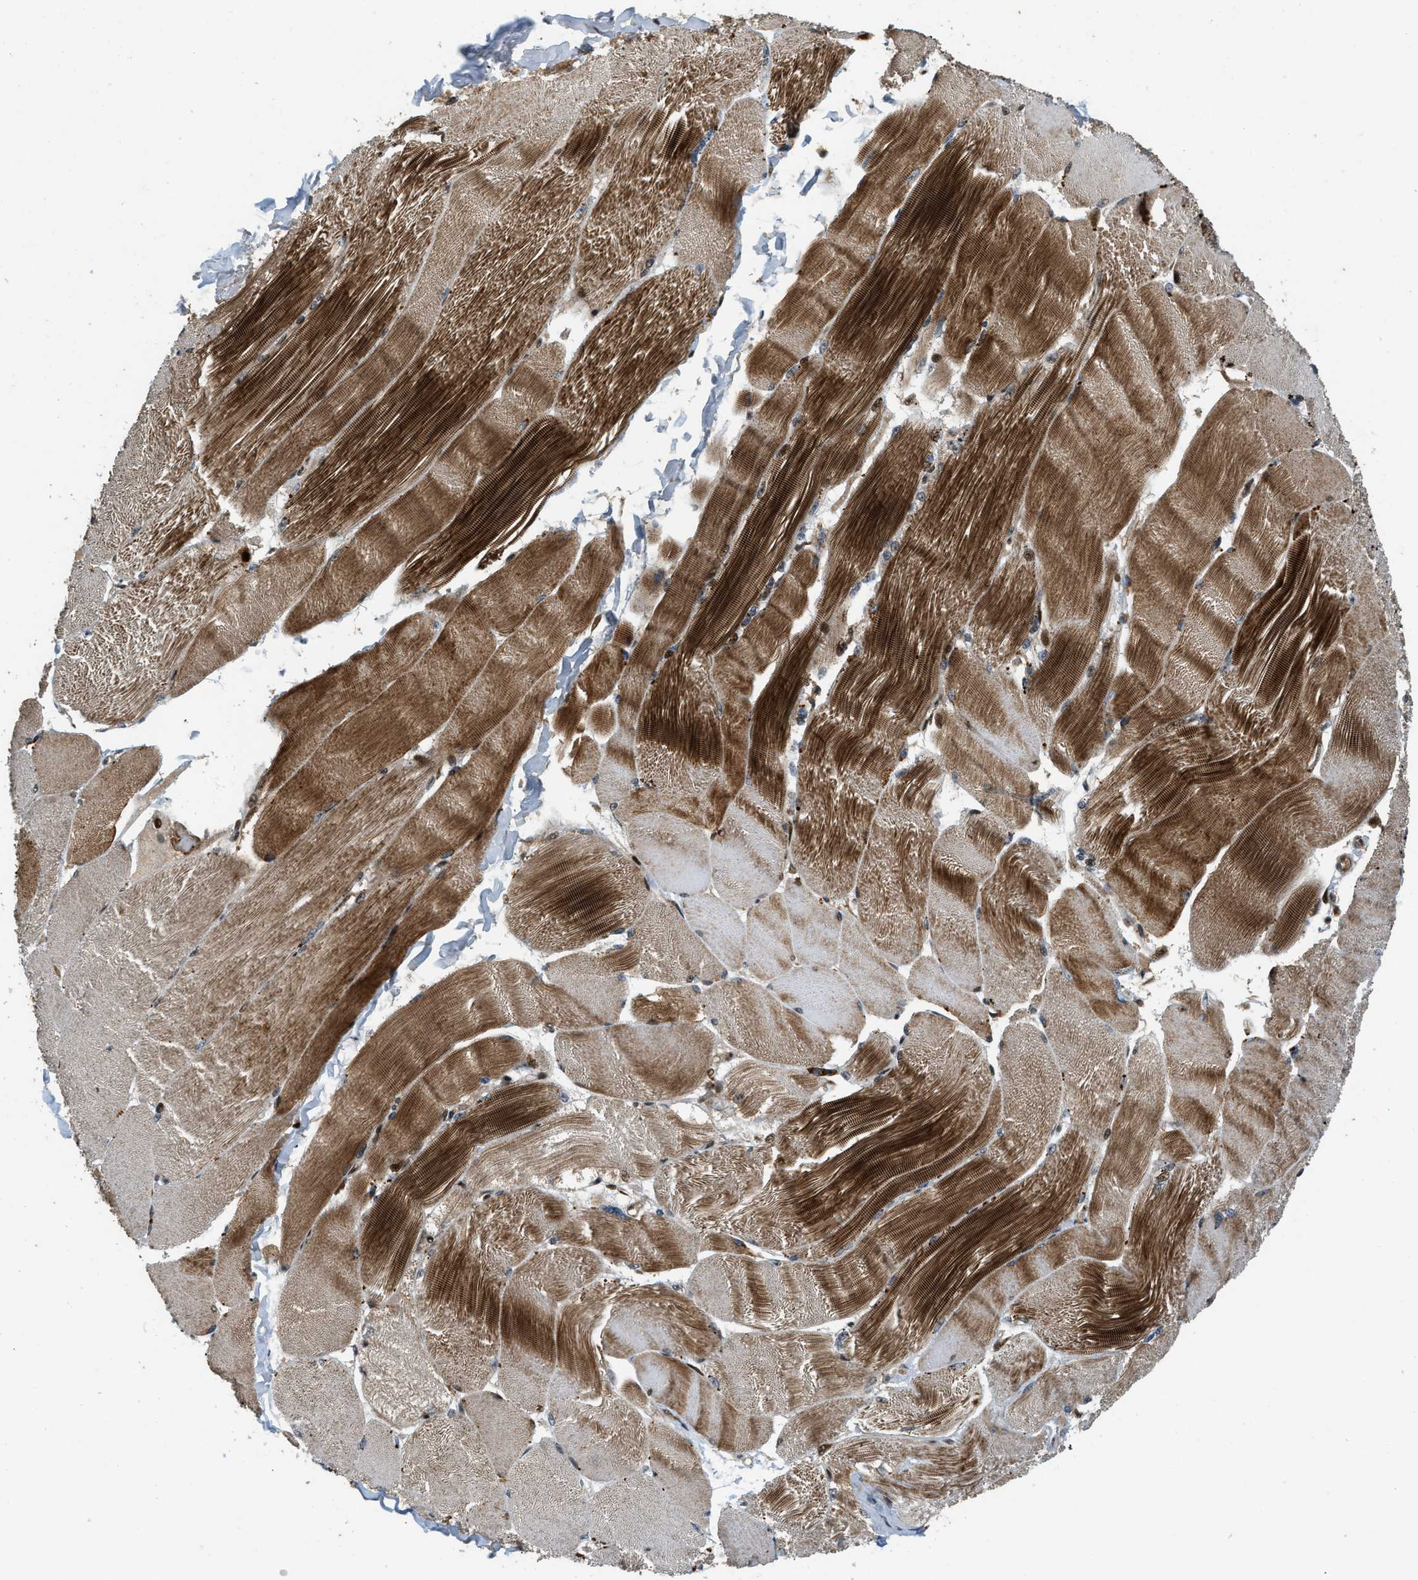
{"staining": {"intensity": "strong", "quantity": "25%-75%", "location": "cytoplasmic/membranous"}, "tissue": "skeletal muscle", "cell_type": "Myocytes", "image_type": "normal", "snomed": [{"axis": "morphology", "description": "Normal tissue, NOS"}, {"axis": "topography", "description": "Skin"}, {"axis": "topography", "description": "Skeletal muscle"}], "caption": "Skeletal muscle stained with IHC exhibits strong cytoplasmic/membranous positivity in approximately 25%-75% of myocytes. (DAB = brown stain, brightfield microscopy at high magnification).", "gene": "TRAPPC14", "patient": {"sex": "male", "age": 83}}